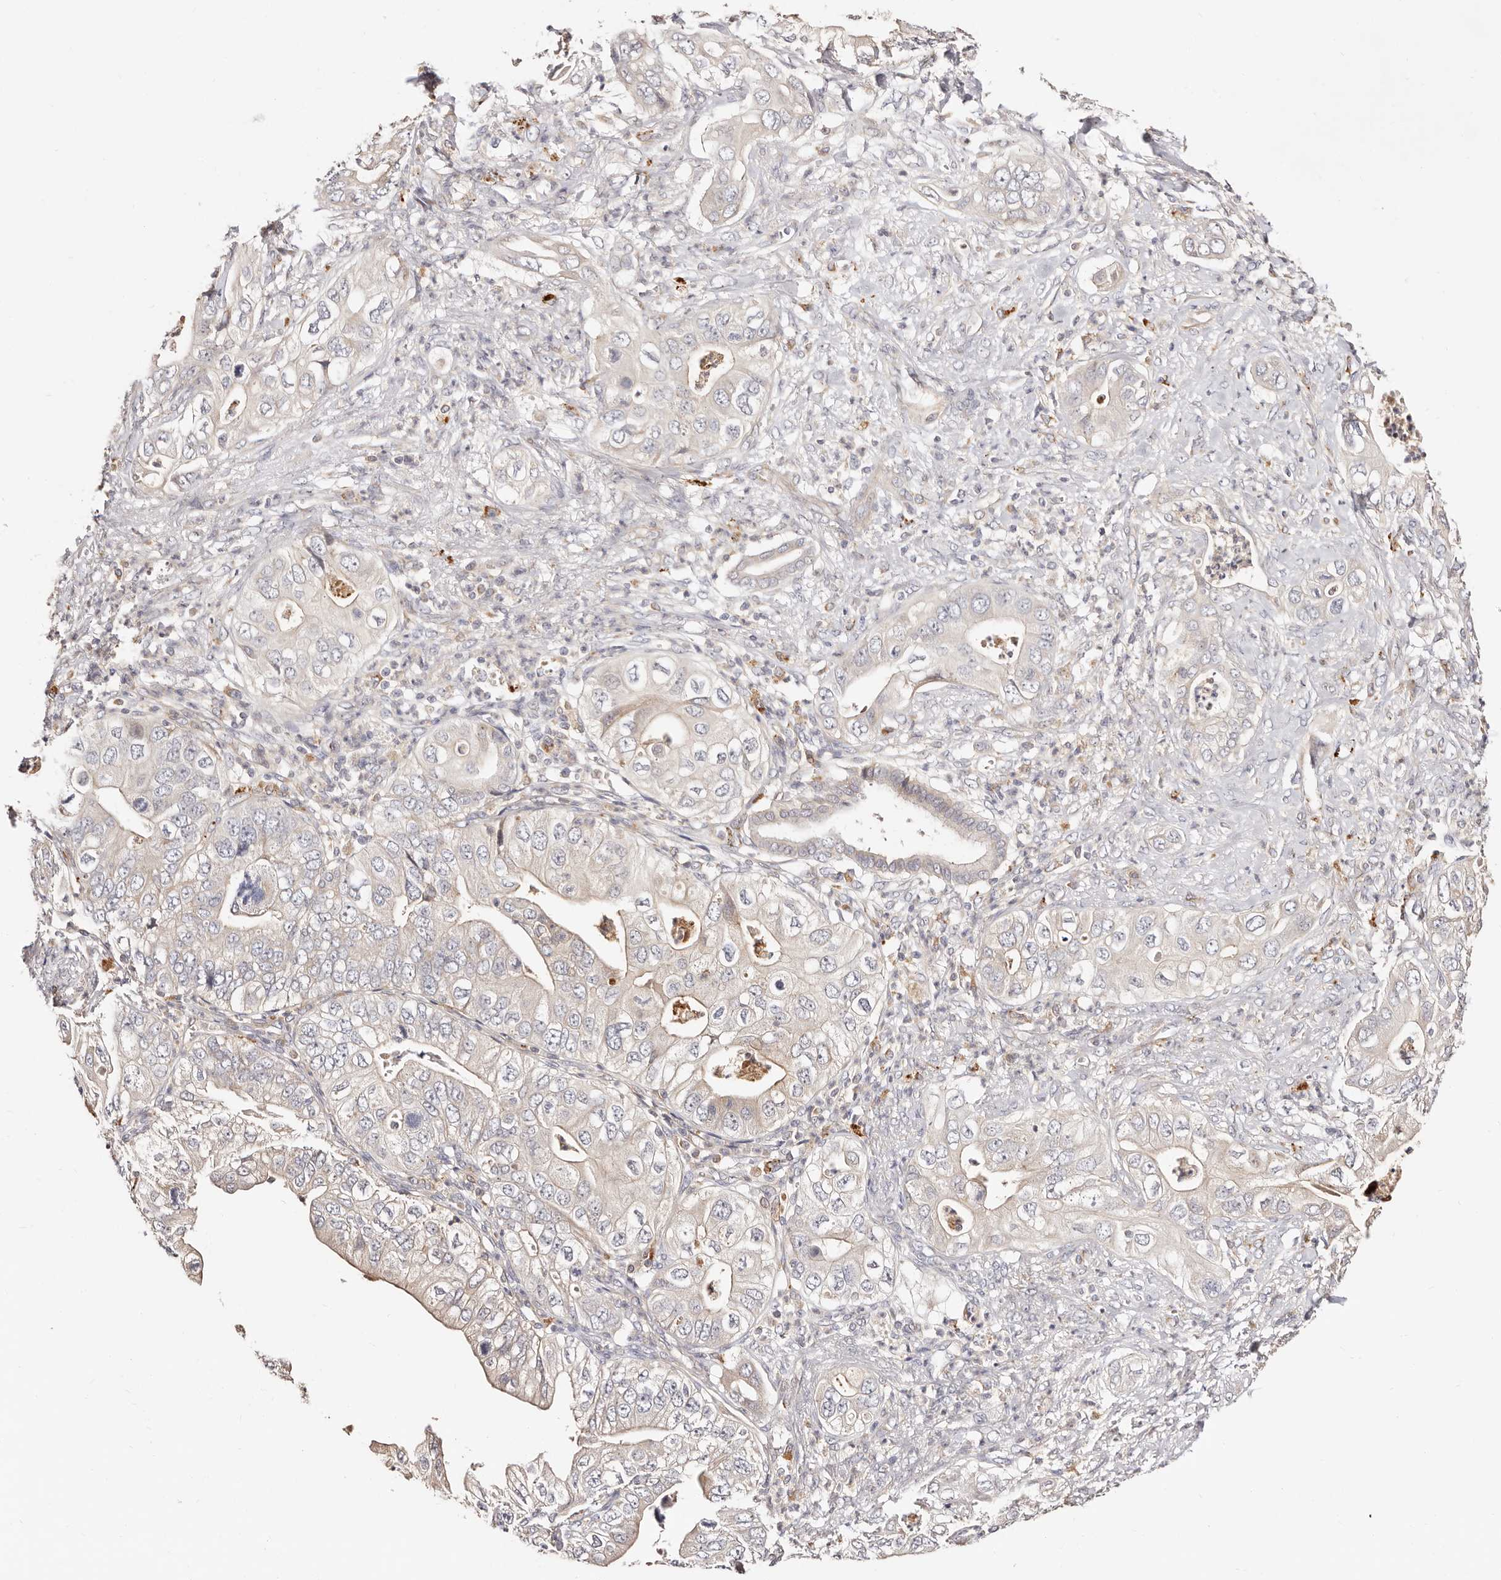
{"staining": {"intensity": "weak", "quantity": "<25%", "location": "cytoplasmic/membranous"}, "tissue": "pancreatic cancer", "cell_type": "Tumor cells", "image_type": "cancer", "snomed": [{"axis": "morphology", "description": "Adenocarcinoma, NOS"}, {"axis": "topography", "description": "Pancreas"}], "caption": "Immunohistochemistry (IHC) histopathology image of neoplastic tissue: human pancreatic cancer stained with DAB (3,3'-diaminobenzidine) displays no significant protein staining in tumor cells.", "gene": "MAPK1", "patient": {"sex": "female", "age": 78}}